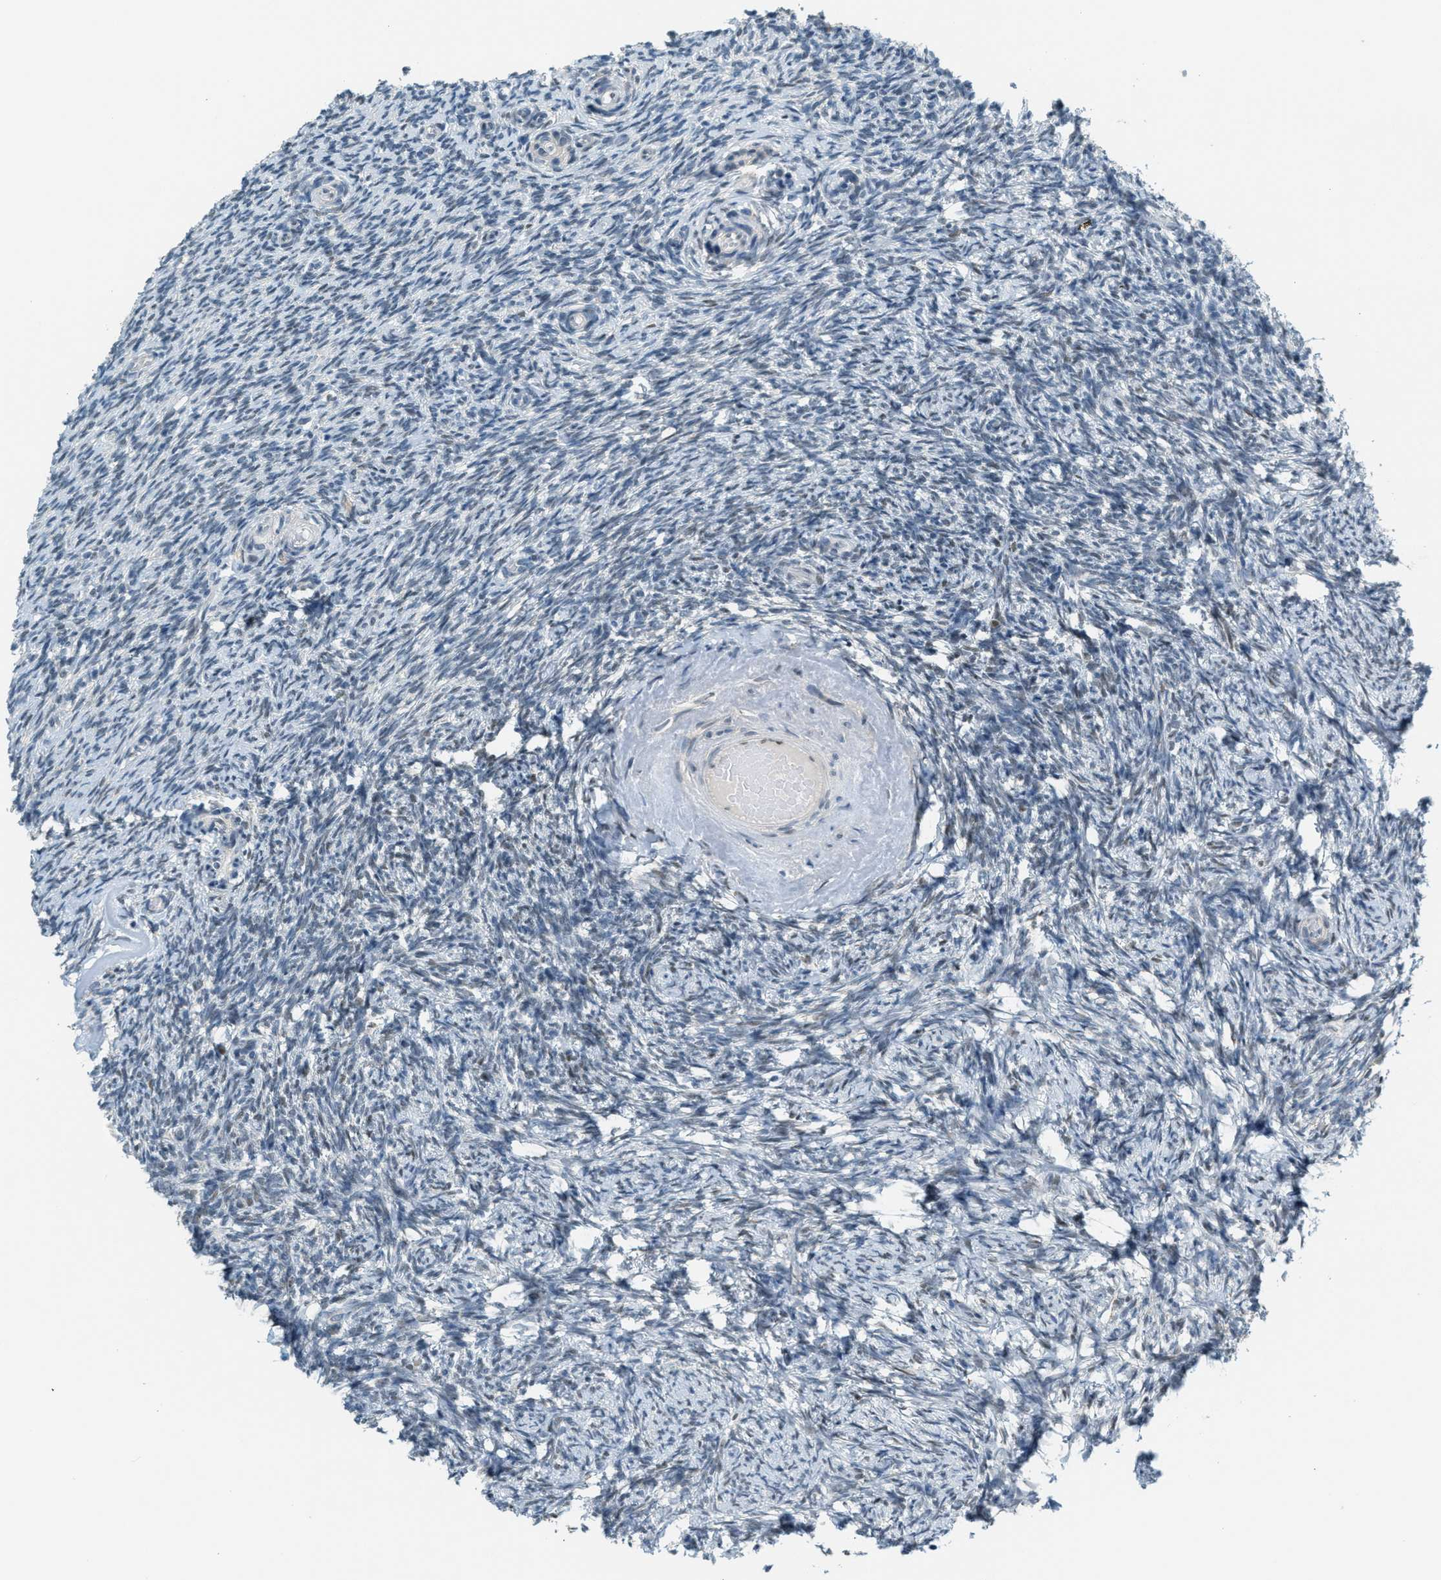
{"staining": {"intensity": "negative", "quantity": "none", "location": "none"}, "tissue": "ovary", "cell_type": "Ovarian stroma cells", "image_type": "normal", "snomed": [{"axis": "morphology", "description": "Normal tissue, NOS"}, {"axis": "topography", "description": "Ovary"}], "caption": "High power microscopy photomicrograph of an IHC micrograph of benign ovary, revealing no significant staining in ovarian stroma cells.", "gene": "TCF3", "patient": {"sex": "female", "age": 60}}